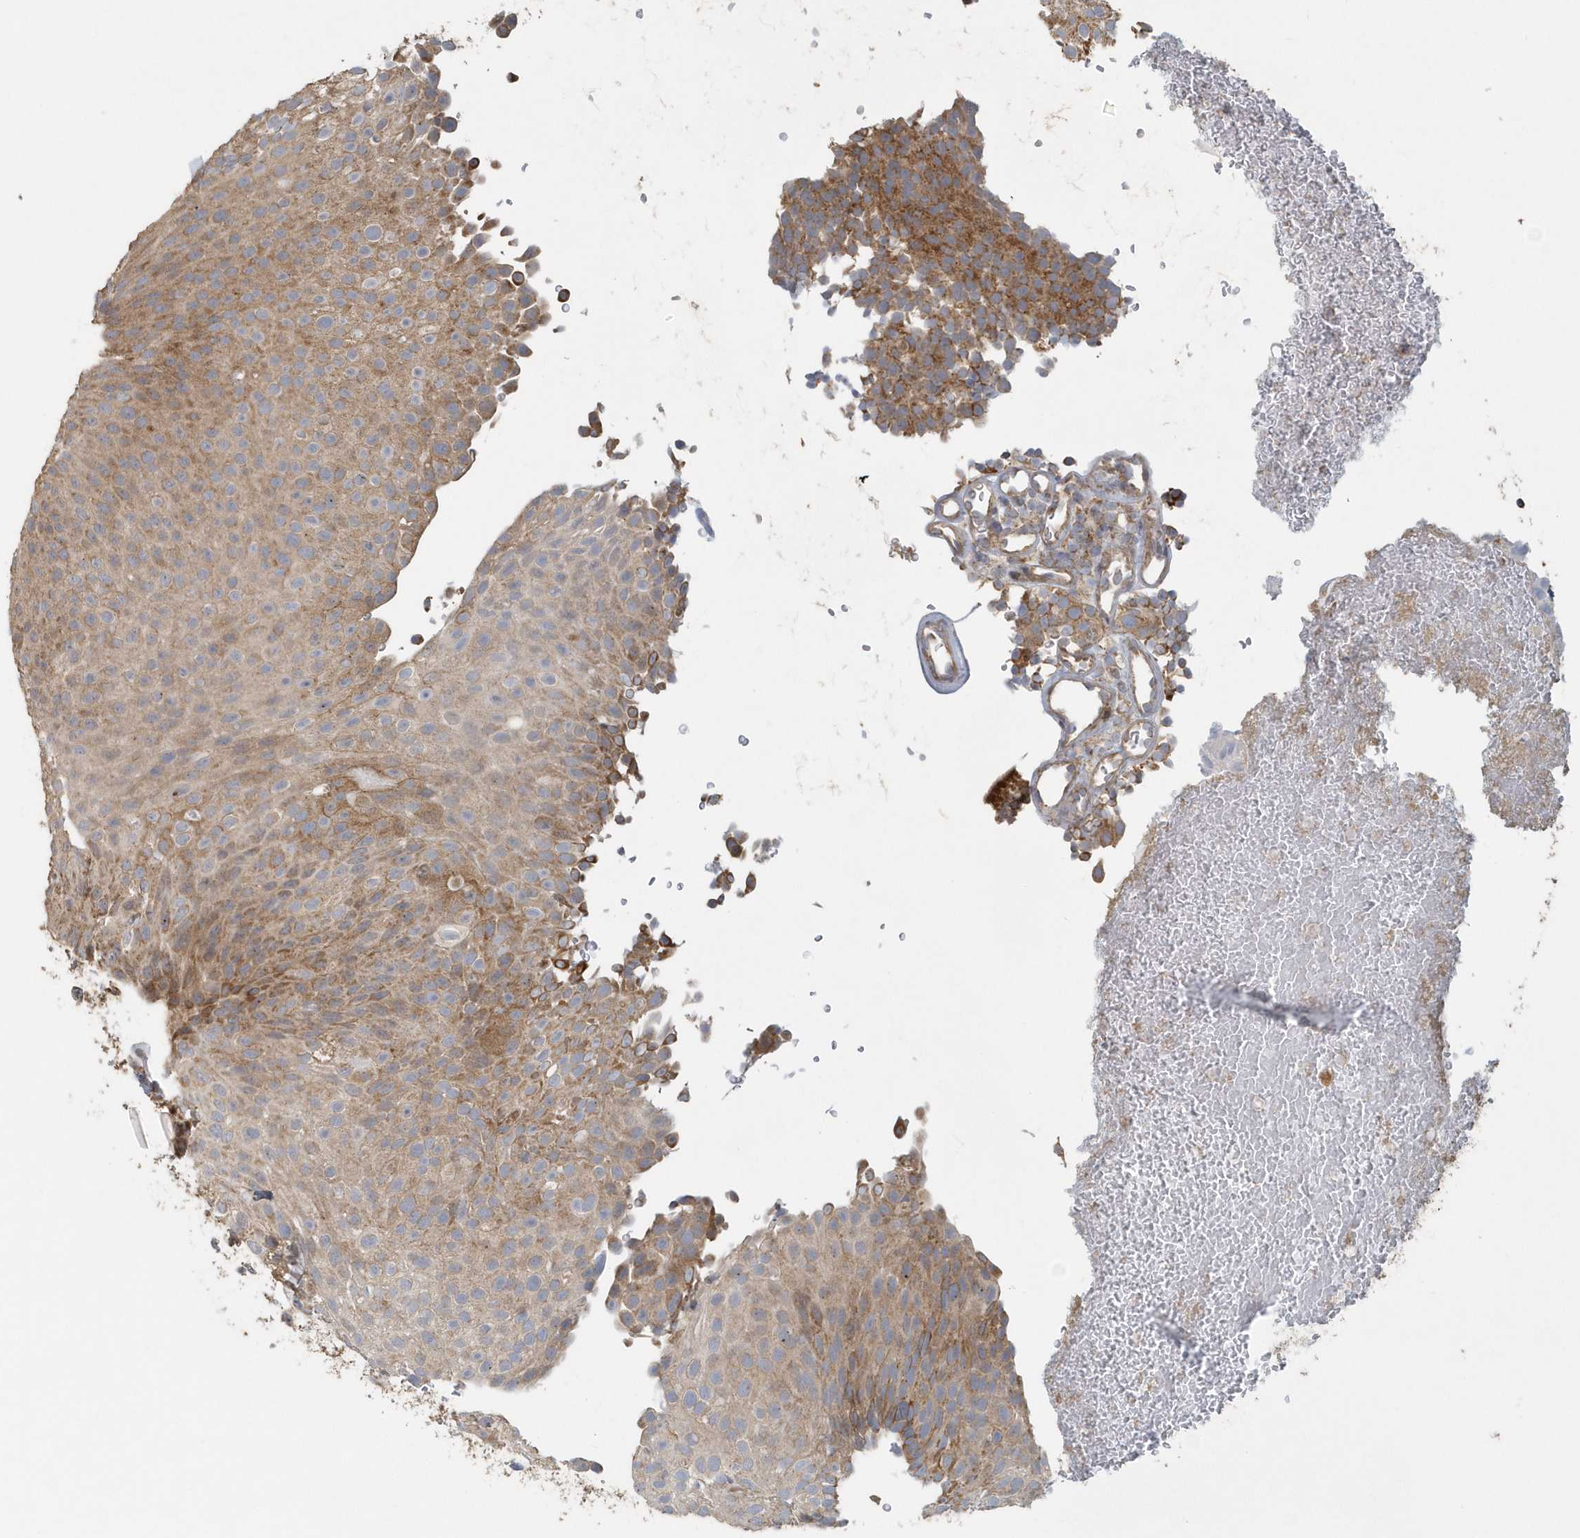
{"staining": {"intensity": "moderate", "quantity": ">75%", "location": "cytoplasmic/membranous"}, "tissue": "urothelial cancer", "cell_type": "Tumor cells", "image_type": "cancer", "snomed": [{"axis": "morphology", "description": "Urothelial carcinoma, Low grade"}, {"axis": "topography", "description": "Urinary bladder"}], "caption": "This micrograph shows urothelial cancer stained with immunohistochemistry (IHC) to label a protein in brown. The cytoplasmic/membranous of tumor cells show moderate positivity for the protein. Nuclei are counter-stained blue.", "gene": "MMUT", "patient": {"sex": "male", "age": 78}}